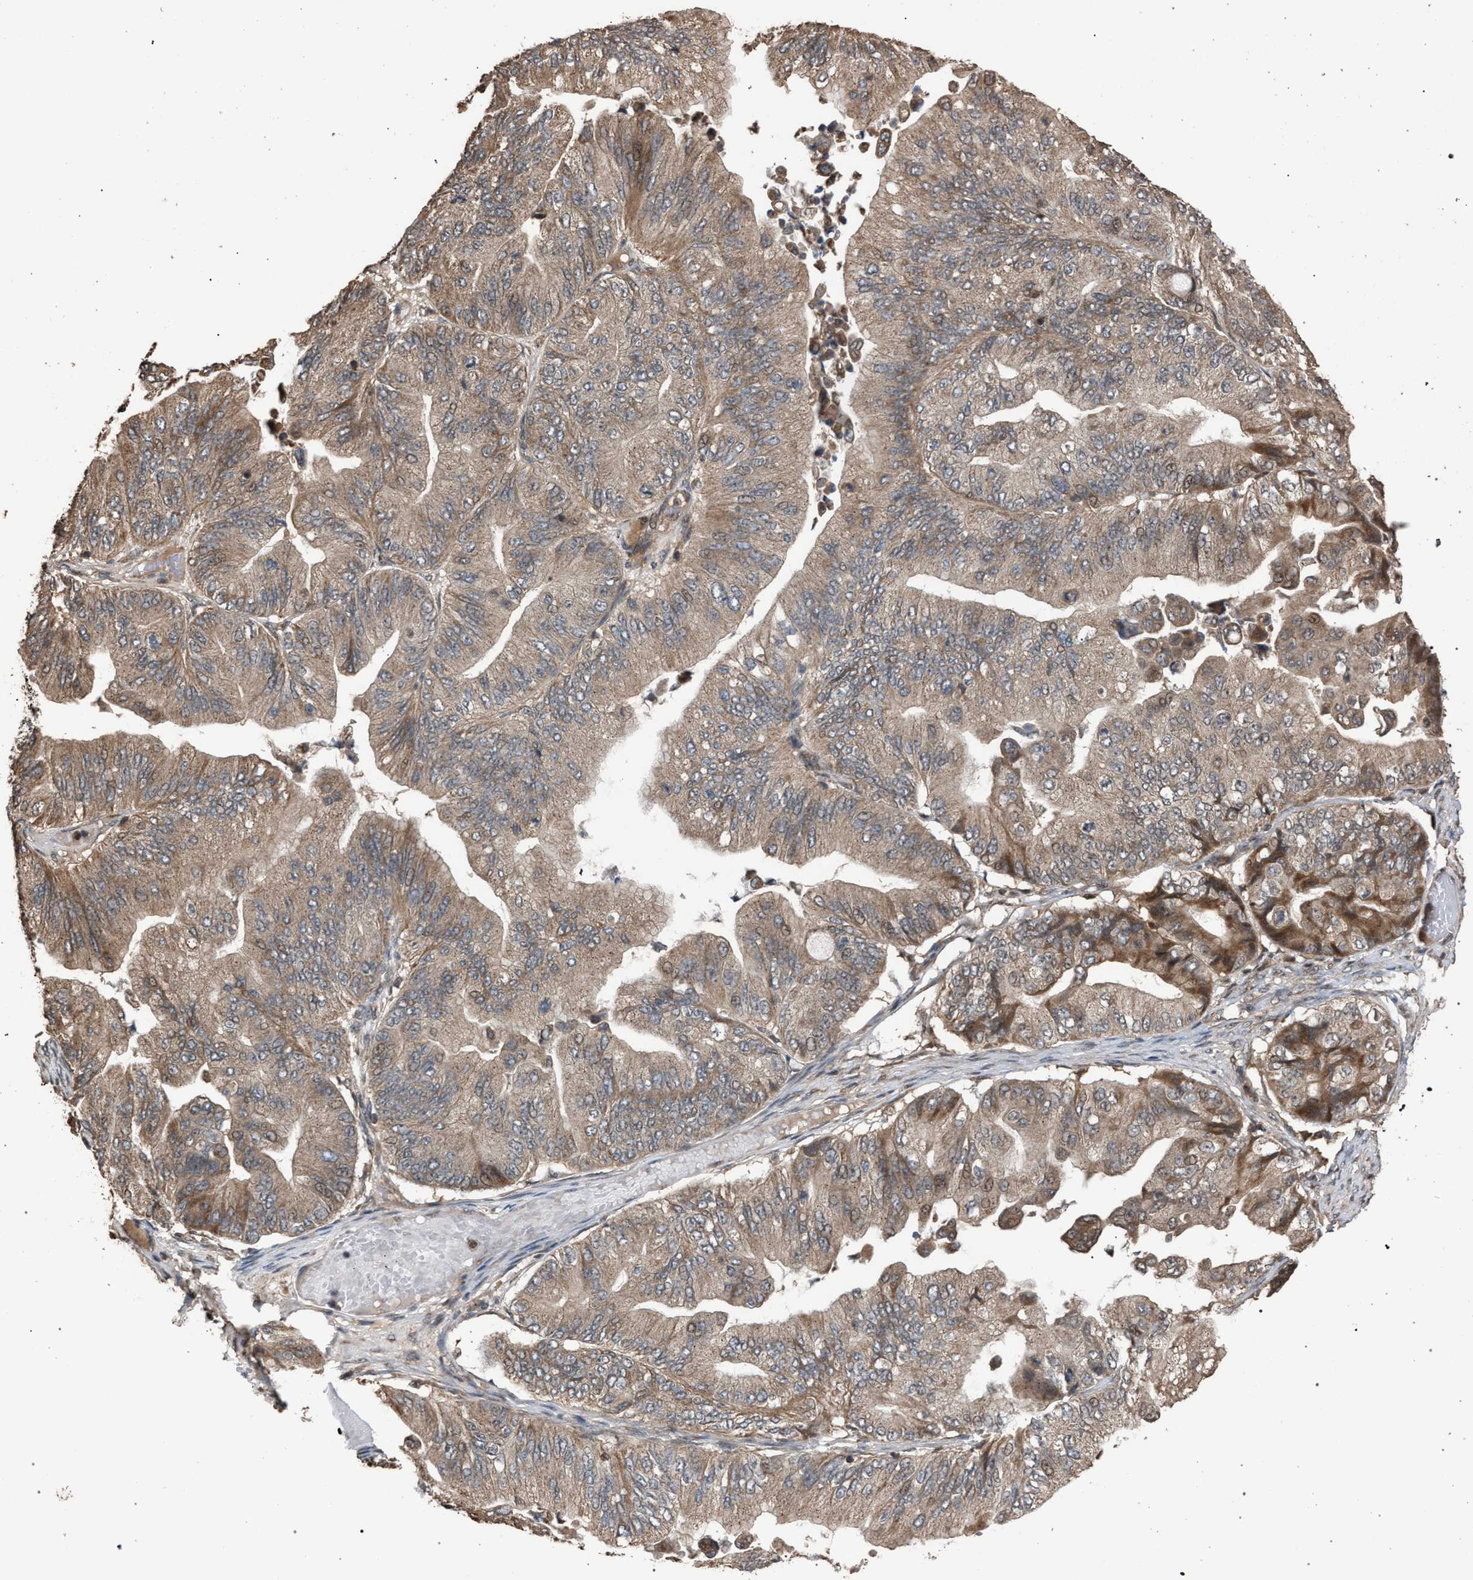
{"staining": {"intensity": "moderate", "quantity": "25%-75%", "location": "cytoplasmic/membranous"}, "tissue": "ovarian cancer", "cell_type": "Tumor cells", "image_type": "cancer", "snomed": [{"axis": "morphology", "description": "Cystadenocarcinoma, mucinous, NOS"}, {"axis": "topography", "description": "Ovary"}], "caption": "The immunohistochemical stain shows moderate cytoplasmic/membranous positivity in tumor cells of ovarian cancer tissue.", "gene": "NAA35", "patient": {"sex": "female", "age": 61}}